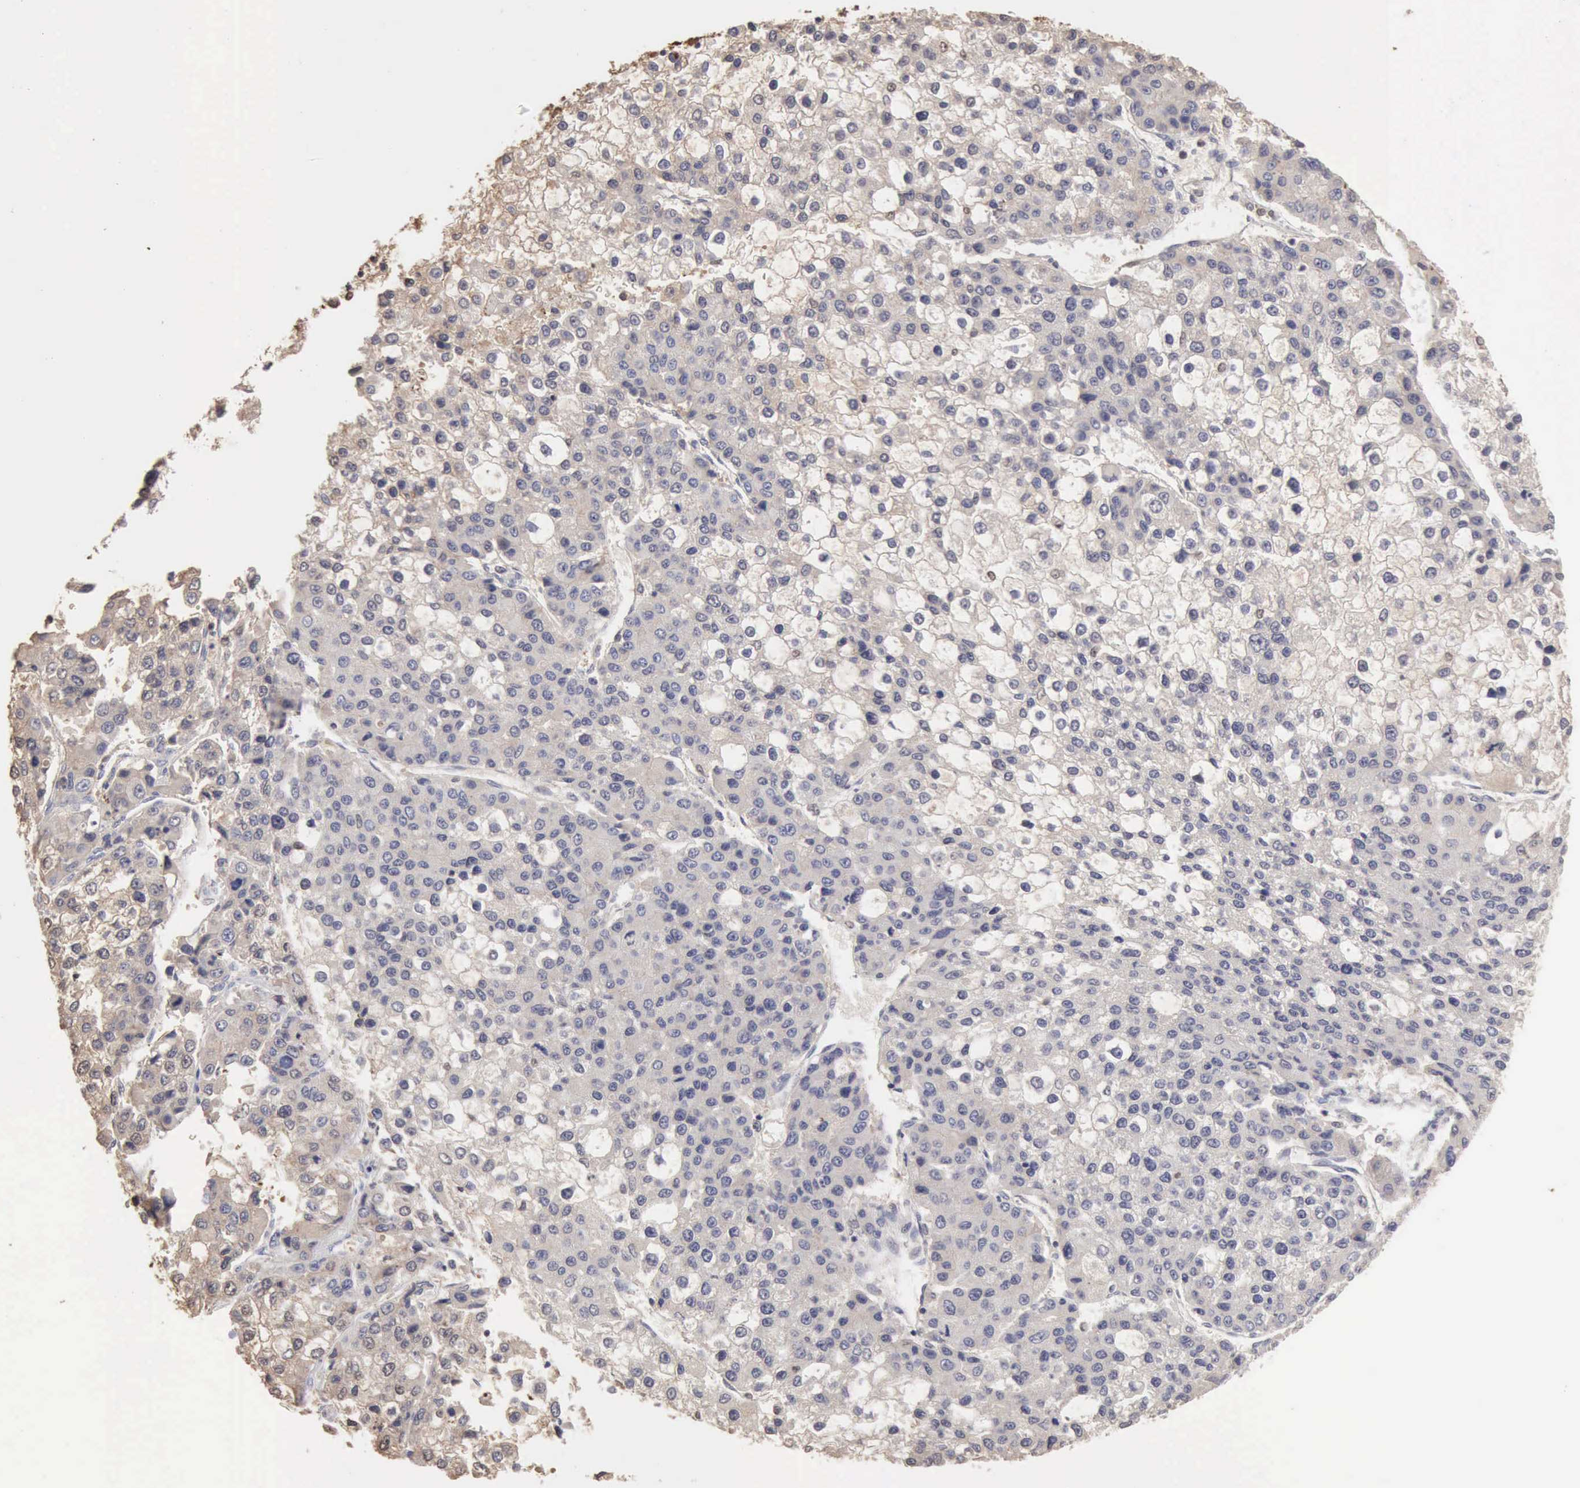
{"staining": {"intensity": "weak", "quantity": ">75%", "location": "cytoplasmic/membranous"}, "tissue": "liver cancer", "cell_type": "Tumor cells", "image_type": "cancer", "snomed": [{"axis": "morphology", "description": "Carcinoma, Hepatocellular, NOS"}, {"axis": "topography", "description": "Liver"}], "caption": "Liver cancer was stained to show a protein in brown. There is low levels of weak cytoplasmic/membranous staining in approximately >75% of tumor cells. Nuclei are stained in blue.", "gene": "SERPINA1", "patient": {"sex": "female", "age": 66}}